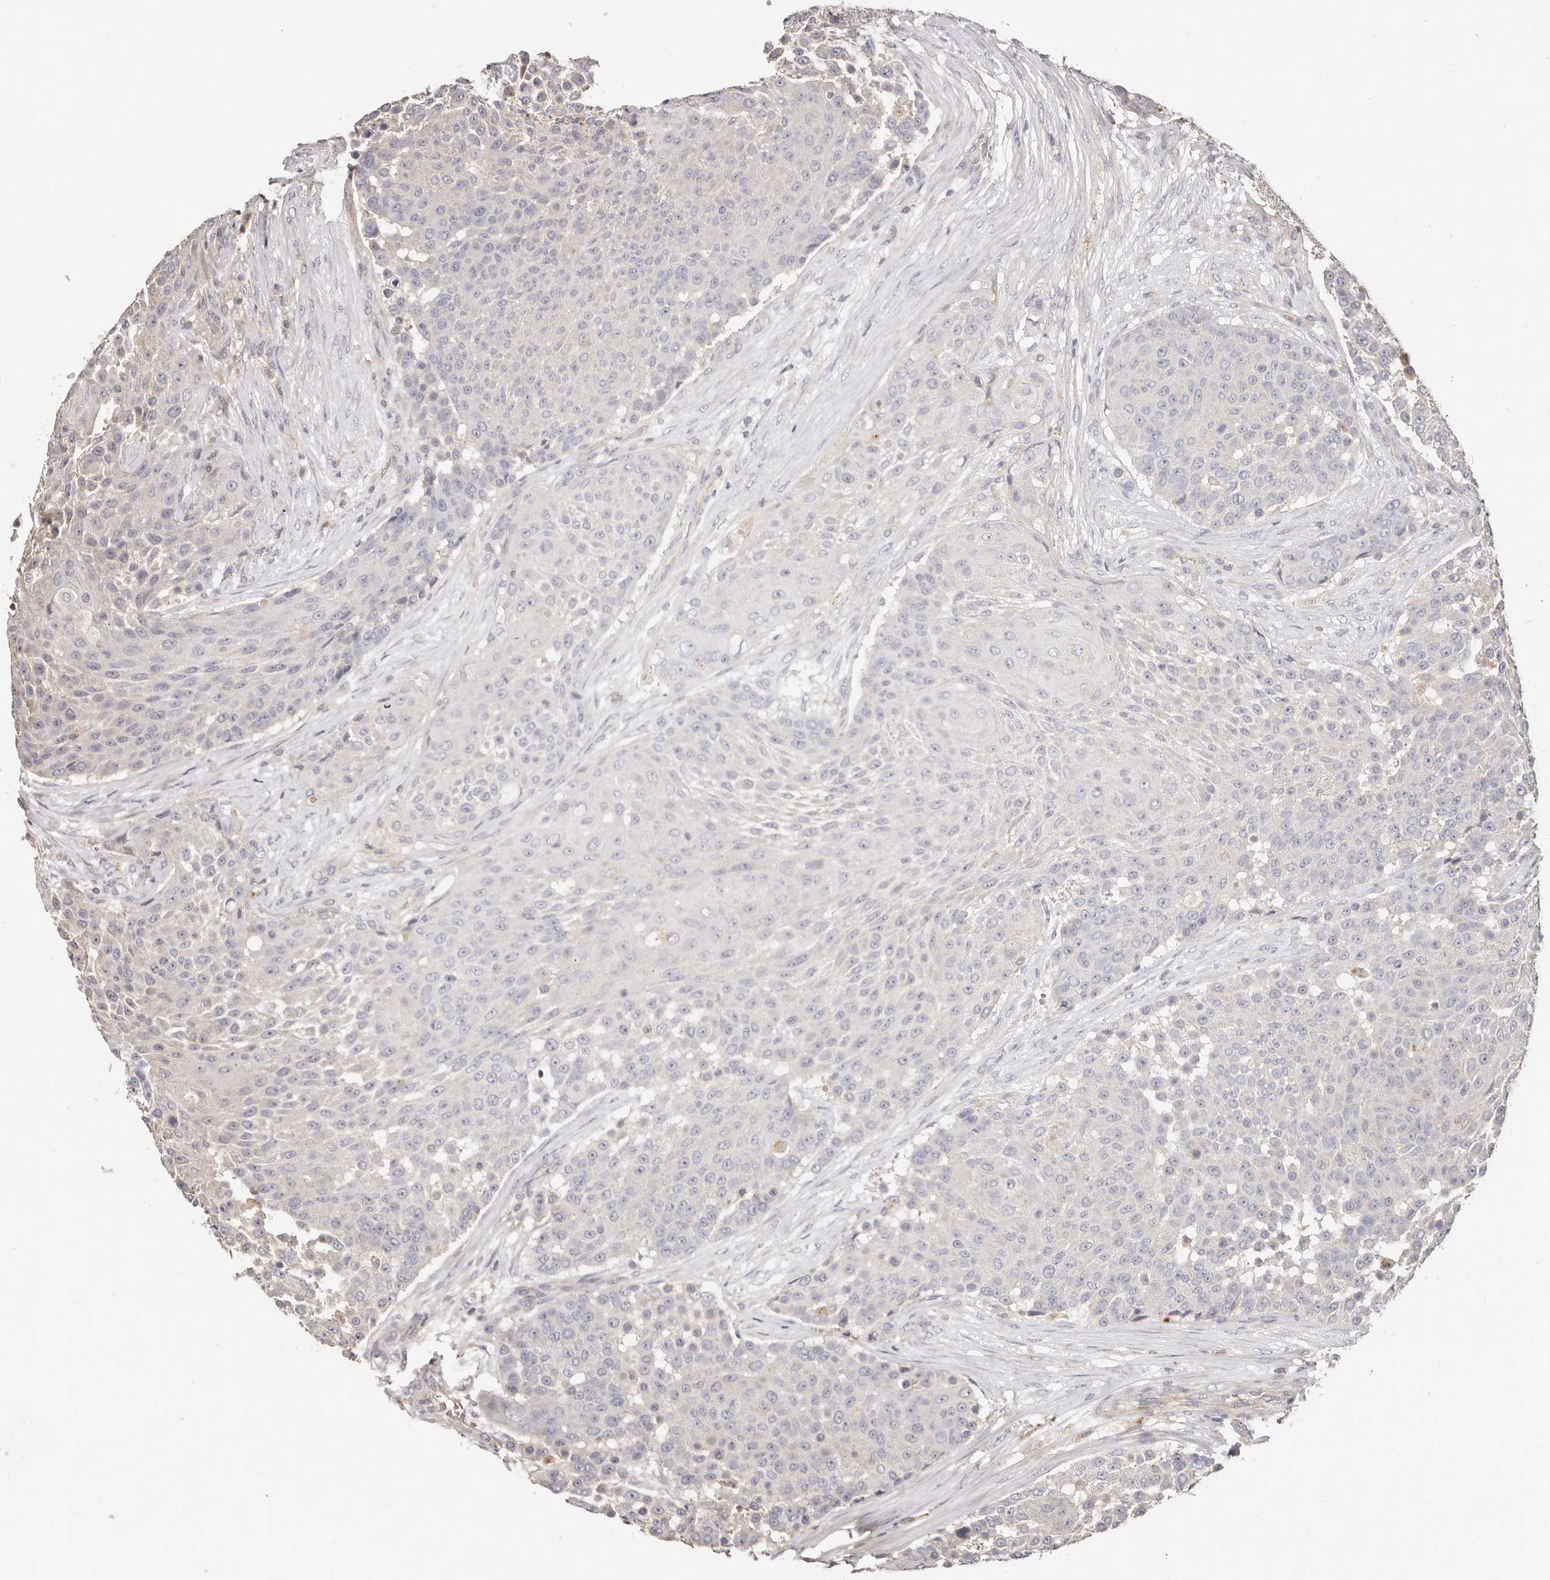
{"staining": {"intensity": "negative", "quantity": "none", "location": "none"}, "tissue": "urothelial cancer", "cell_type": "Tumor cells", "image_type": "cancer", "snomed": [{"axis": "morphology", "description": "Urothelial carcinoma, High grade"}, {"axis": "topography", "description": "Urinary bladder"}], "caption": "The micrograph shows no staining of tumor cells in urothelial cancer.", "gene": "THBS3", "patient": {"sex": "female", "age": 63}}